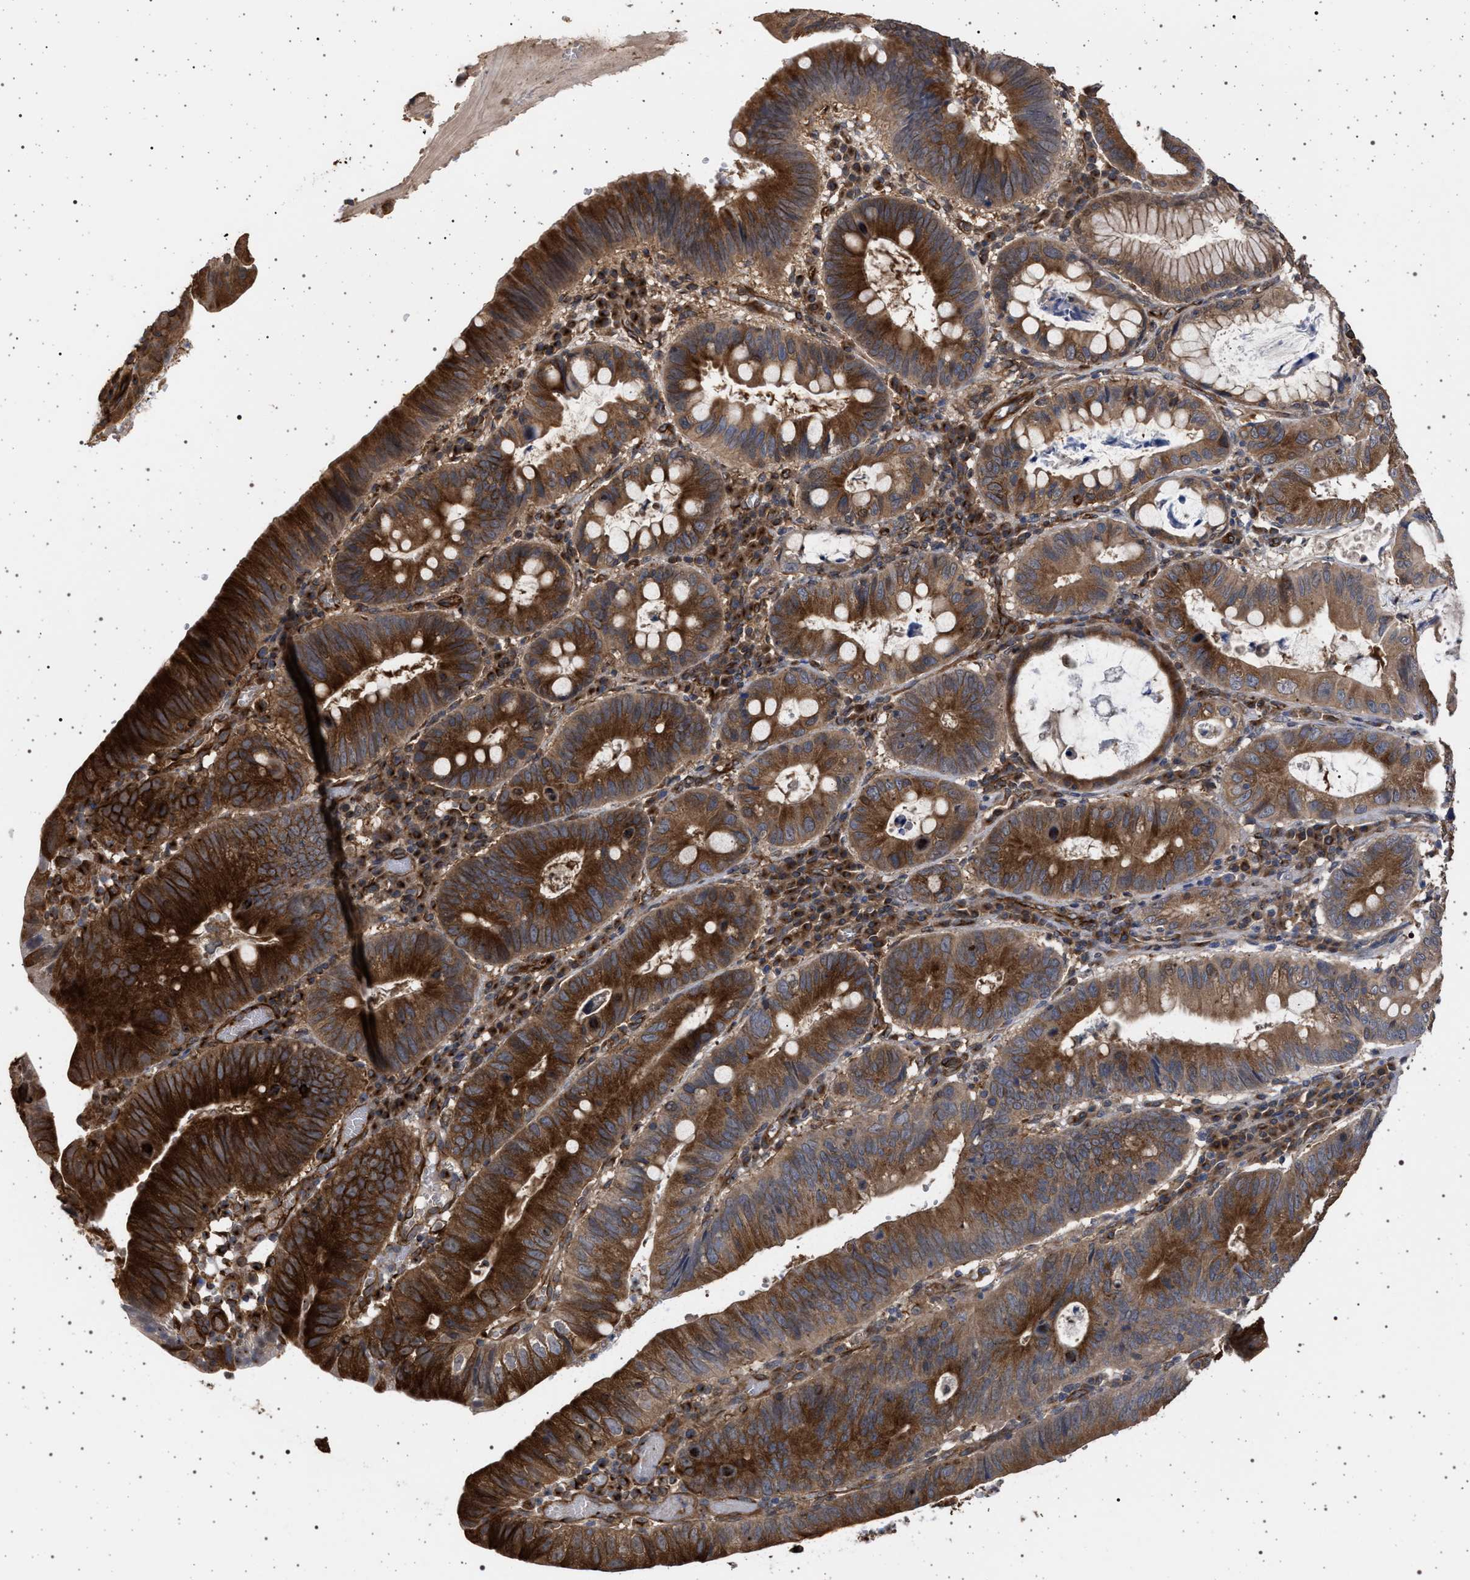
{"staining": {"intensity": "strong", "quantity": ">75%", "location": "cytoplasmic/membranous"}, "tissue": "stomach cancer", "cell_type": "Tumor cells", "image_type": "cancer", "snomed": [{"axis": "morphology", "description": "Adenocarcinoma, NOS"}, {"axis": "topography", "description": "Stomach"}], "caption": "Protein expression analysis of stomach cancer (adenocarcinoma) demonstrates strong cytoplasmic/membranous expression in about >75% of tumor cells.", "gene": "IFT20", "patient": {"sex": "male", "age": 59}}